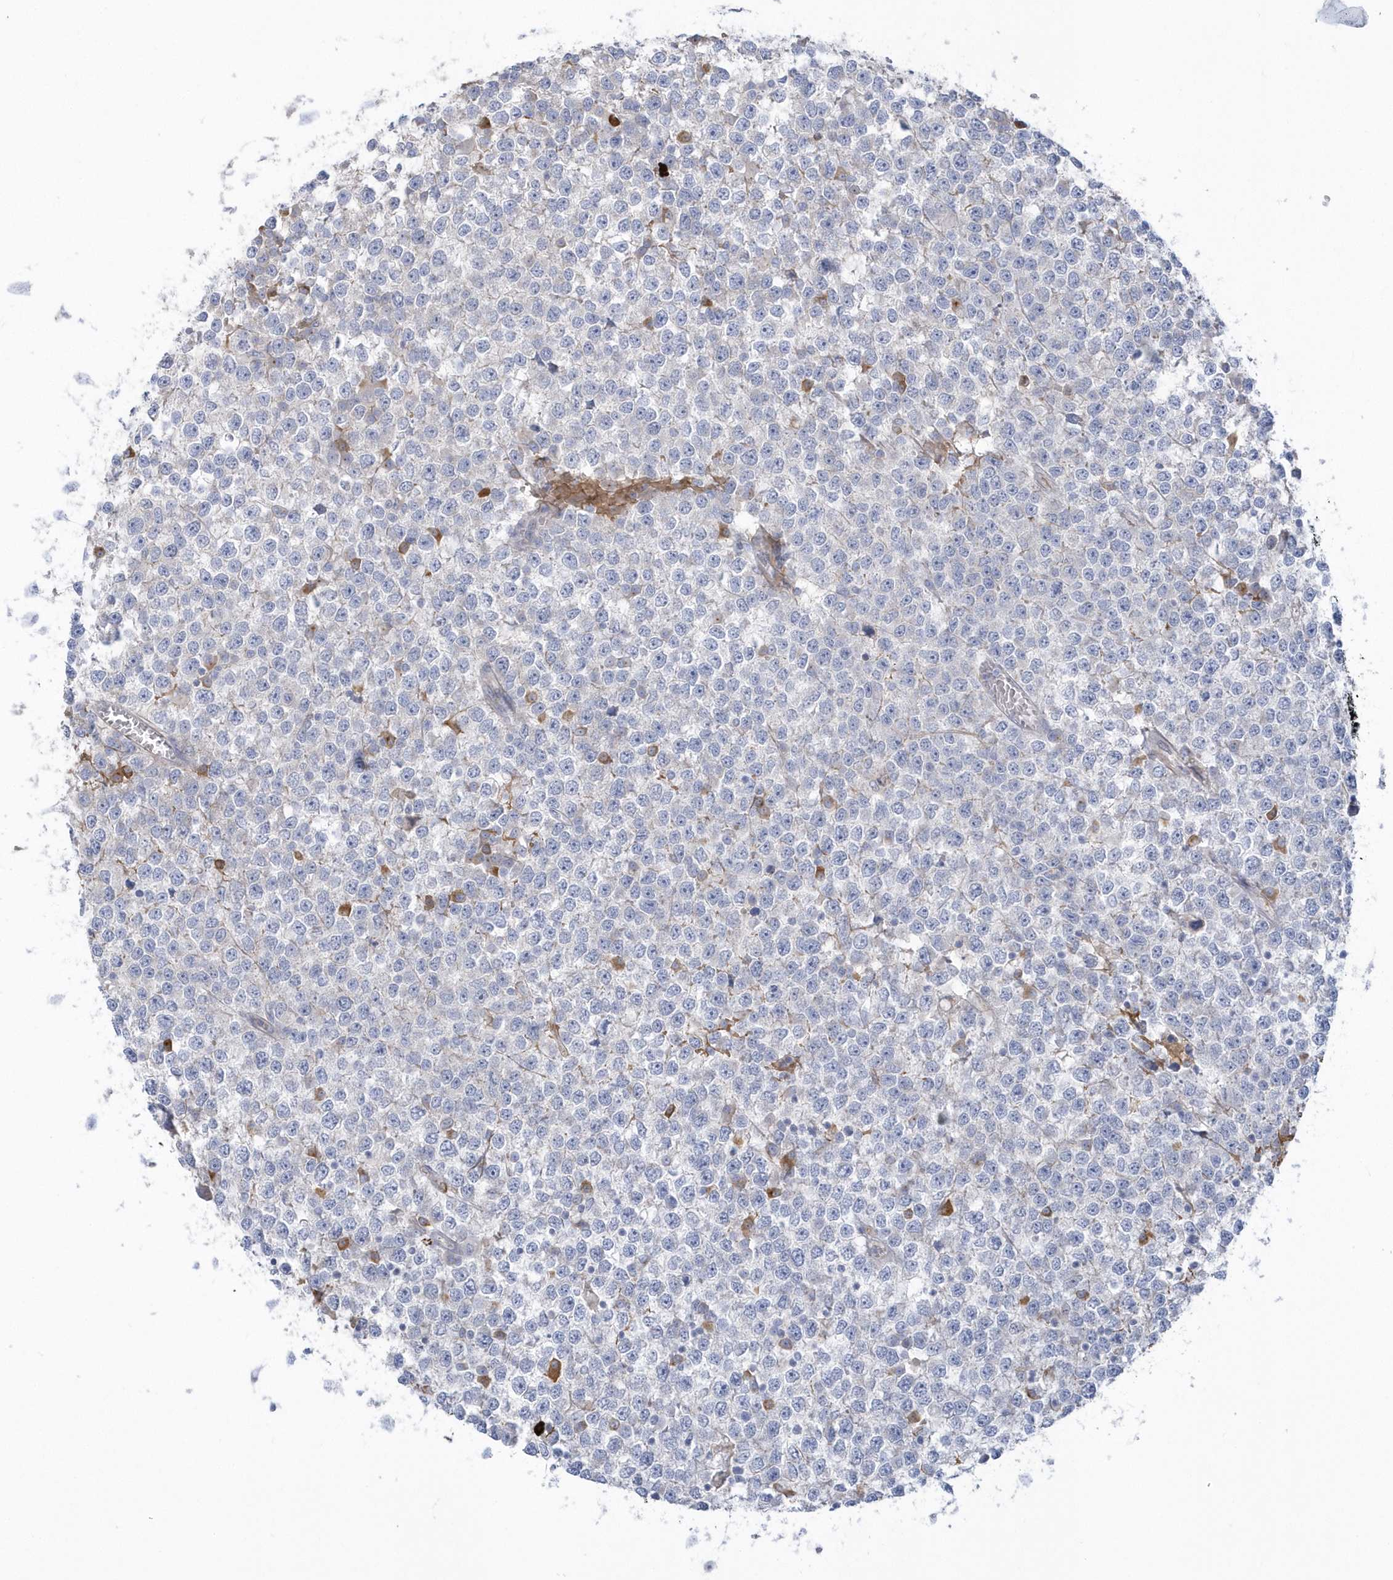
{"staining": {"intensity": "negative", "quantity": "none", "location": "none"}, "tissue": "testis cancer", "cell_type": "Tumor cells", "image_type": "cancer", "snomed": [{"axis": "morphology", "description": "Seminoma, NOS"}, {"axis": "topography", "description": "Testis"}], "caption": "Immunohistochemistry (IHC) histopathology image of neoplastic tissue: testis cancer (seminoma) stained with DAB displays no significant protein positivity in tumor cells.", "gene": "SEMA3D", "patient": {"sex": "male", "age": 65}}